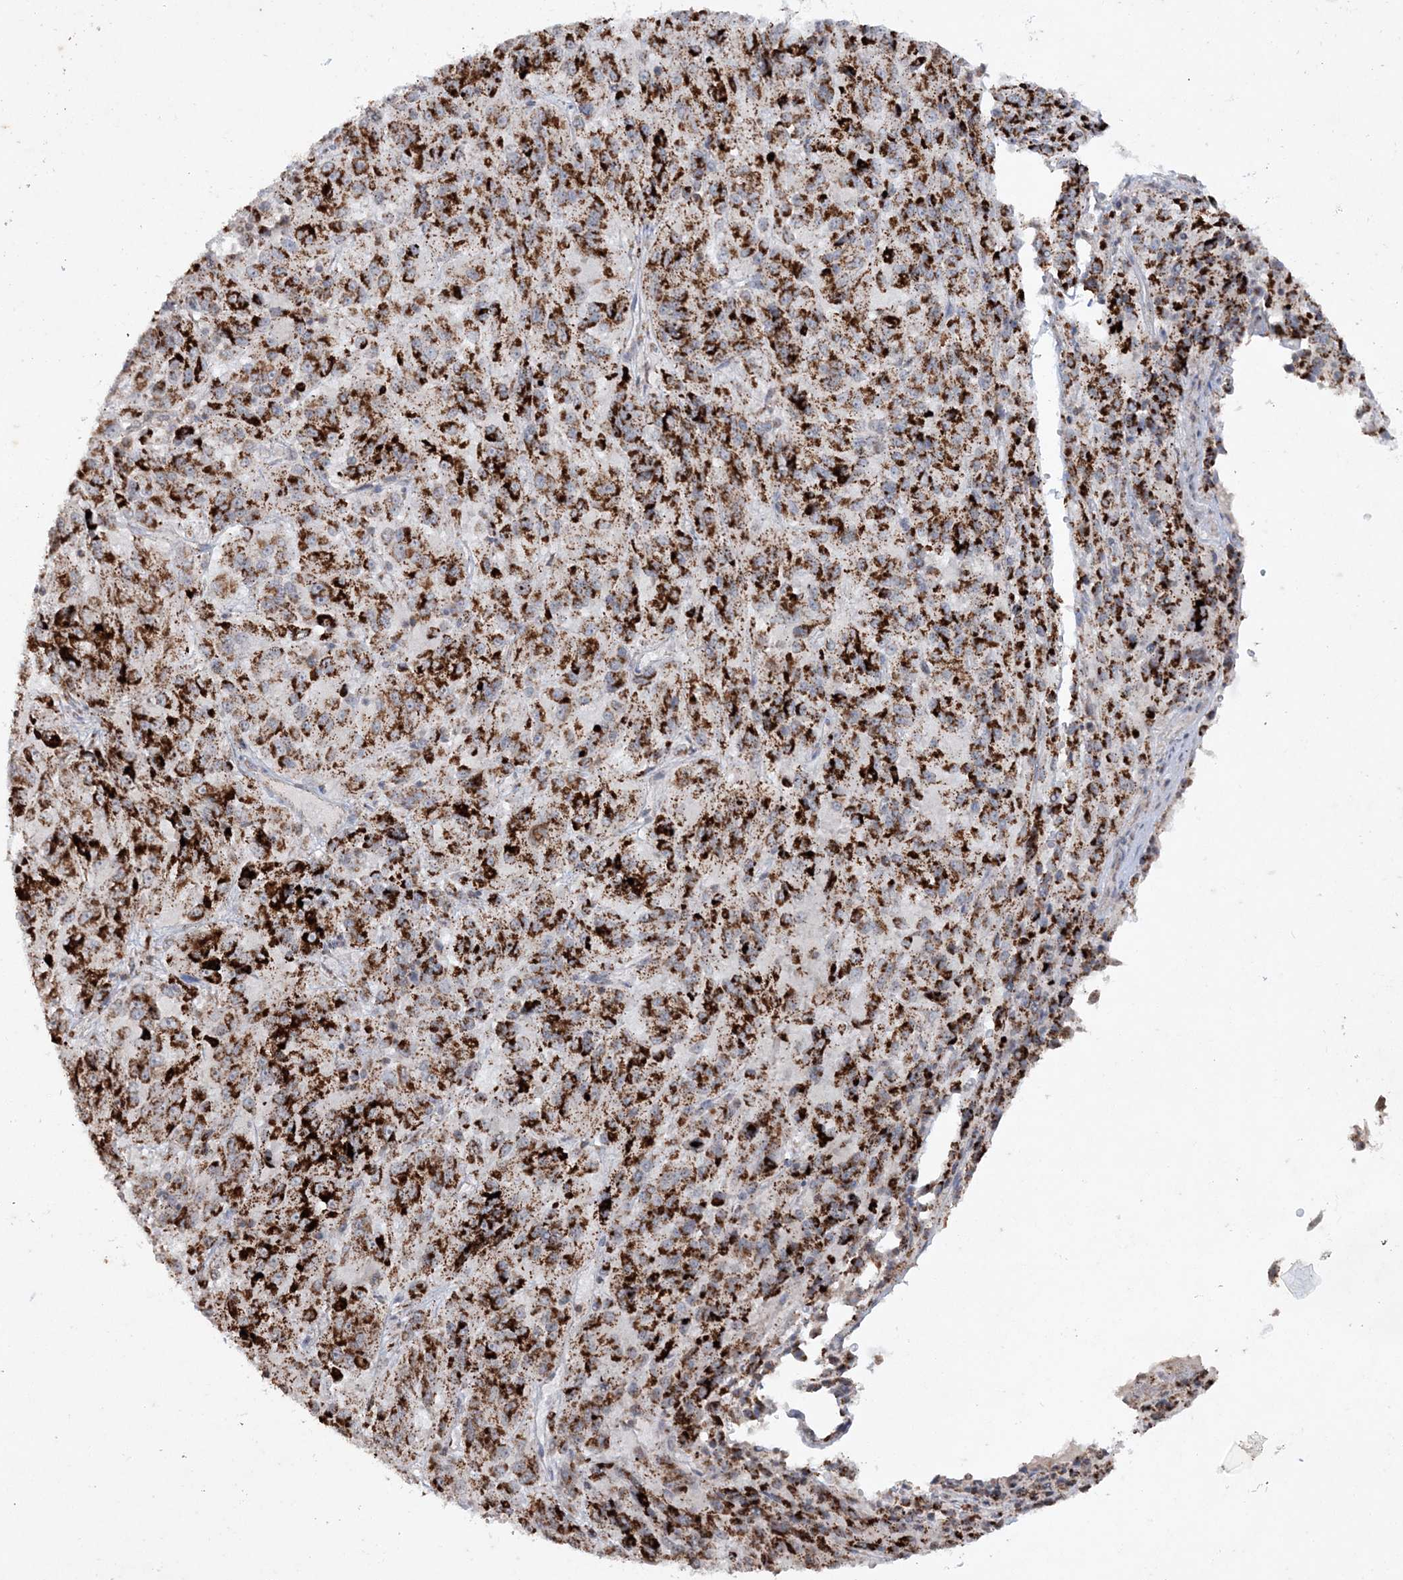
{"staining": {"intensity": "strong", "quantity": "25%-75%", "location": "cytoplasmic/membranous"}, "tissue": "melanoma", "cell_type": "Tumor cells", "image_type": "cancer", "snomed": [{"axis": "morphology", "description": "Malignant melanoma, Metastatic site"}, {"axis": "topography", "description": "Lung"}], "caption": "Melanoma stained with a brown dye reveals strong cytoplasmic/membranous positive expression in approximately 25%-75% of tumor cells.", "gene": "TTC7A", "patient": {"sex": "male", "age": 64}}